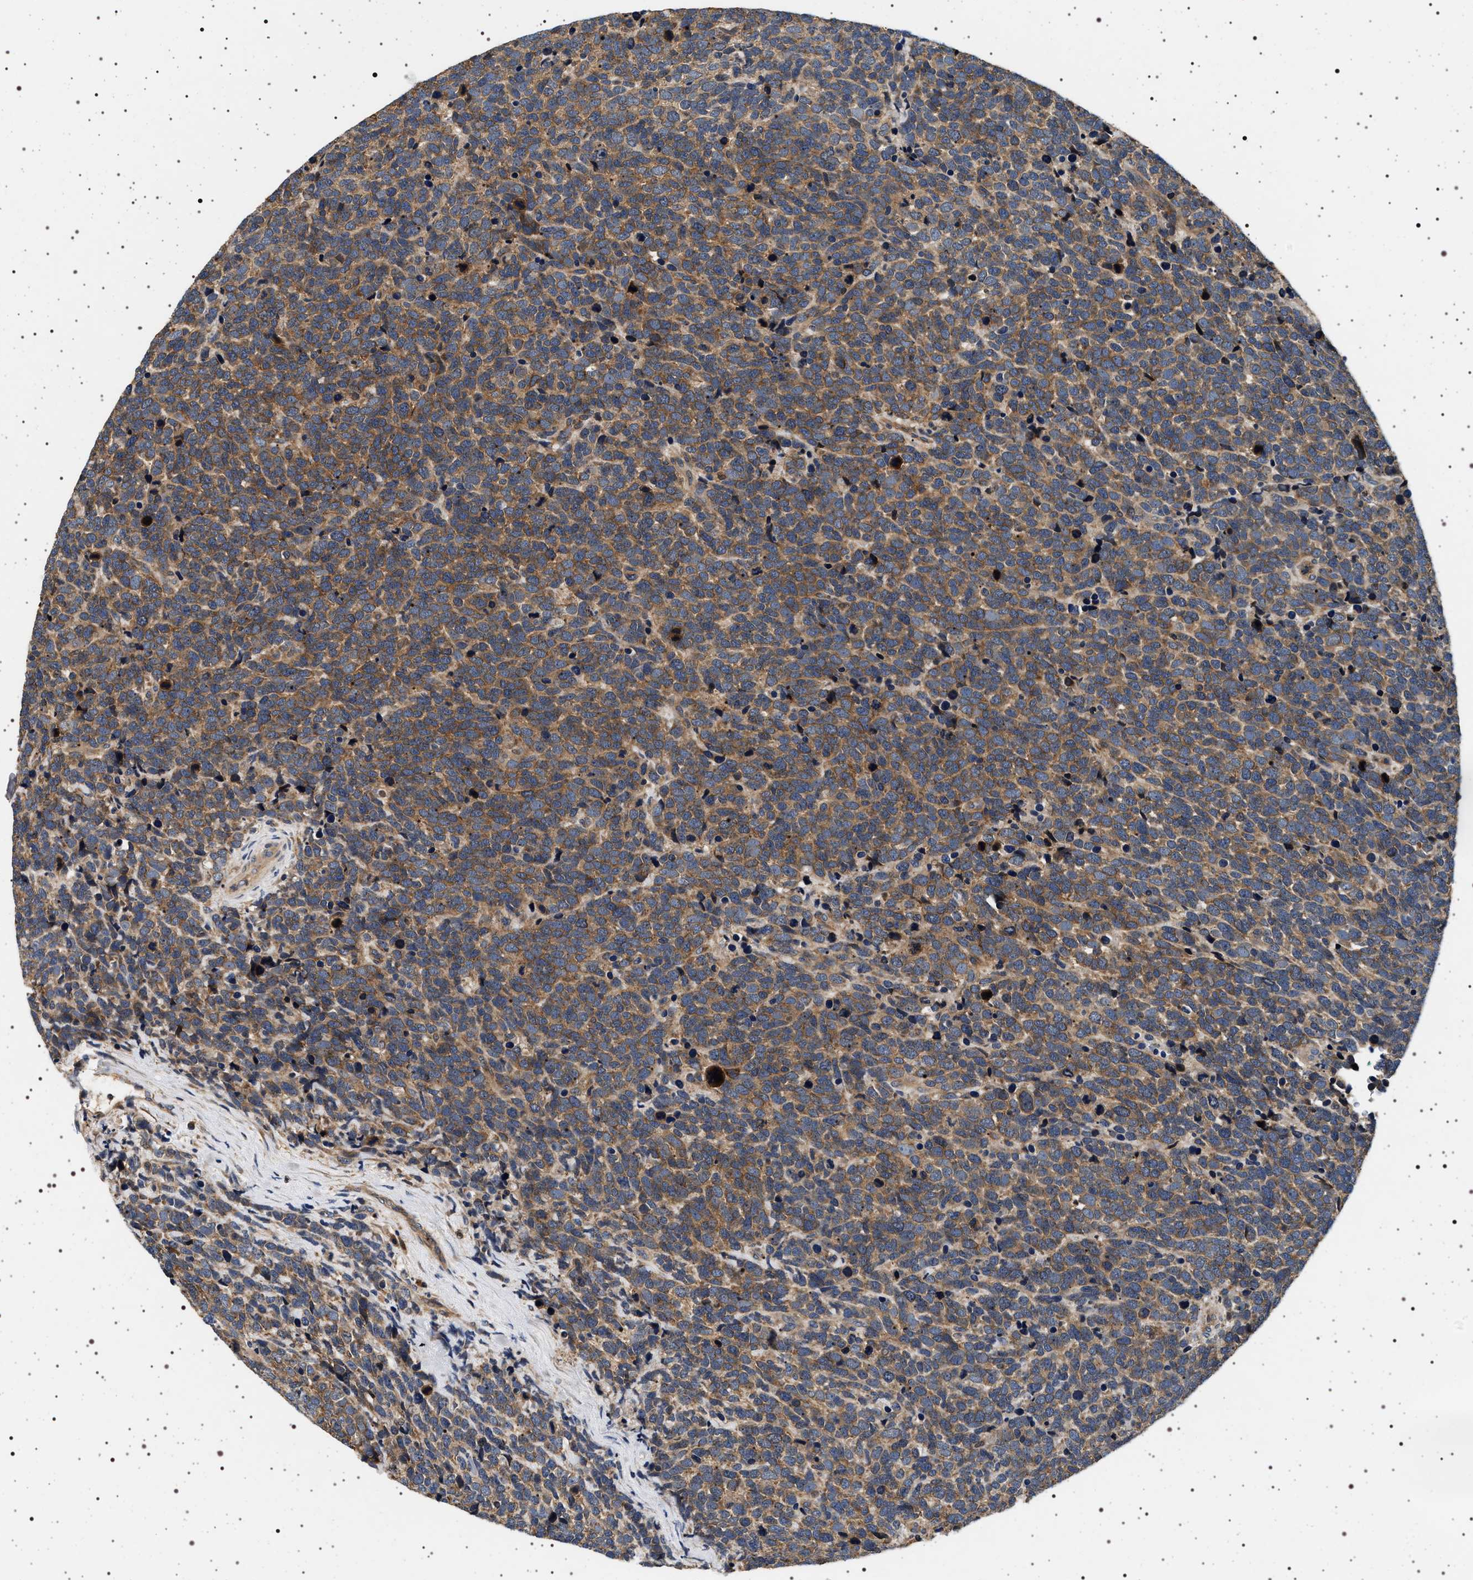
{"staining": {"intensity": "moderate", "quantity": ">75%", "location": "cytoplasmic/membranous"}, "tissue": "urothelial cancer", "cell_type": "Tumor cells", "image_type": "cancer", "snomed": [{"axis": "morphology", "description": "Urothelial carcinoma, High grade"}, {"axis": "topography", "description": "Urinary bladder"}], "caption": "Urothelial cancer stained for a protein (brown) displays moderate cytoplasmic/membranous positive staining in approximately >75% of tumor cells.", "gene": "DCBLD2", "patient": {"sex": "female", "age": 82}}